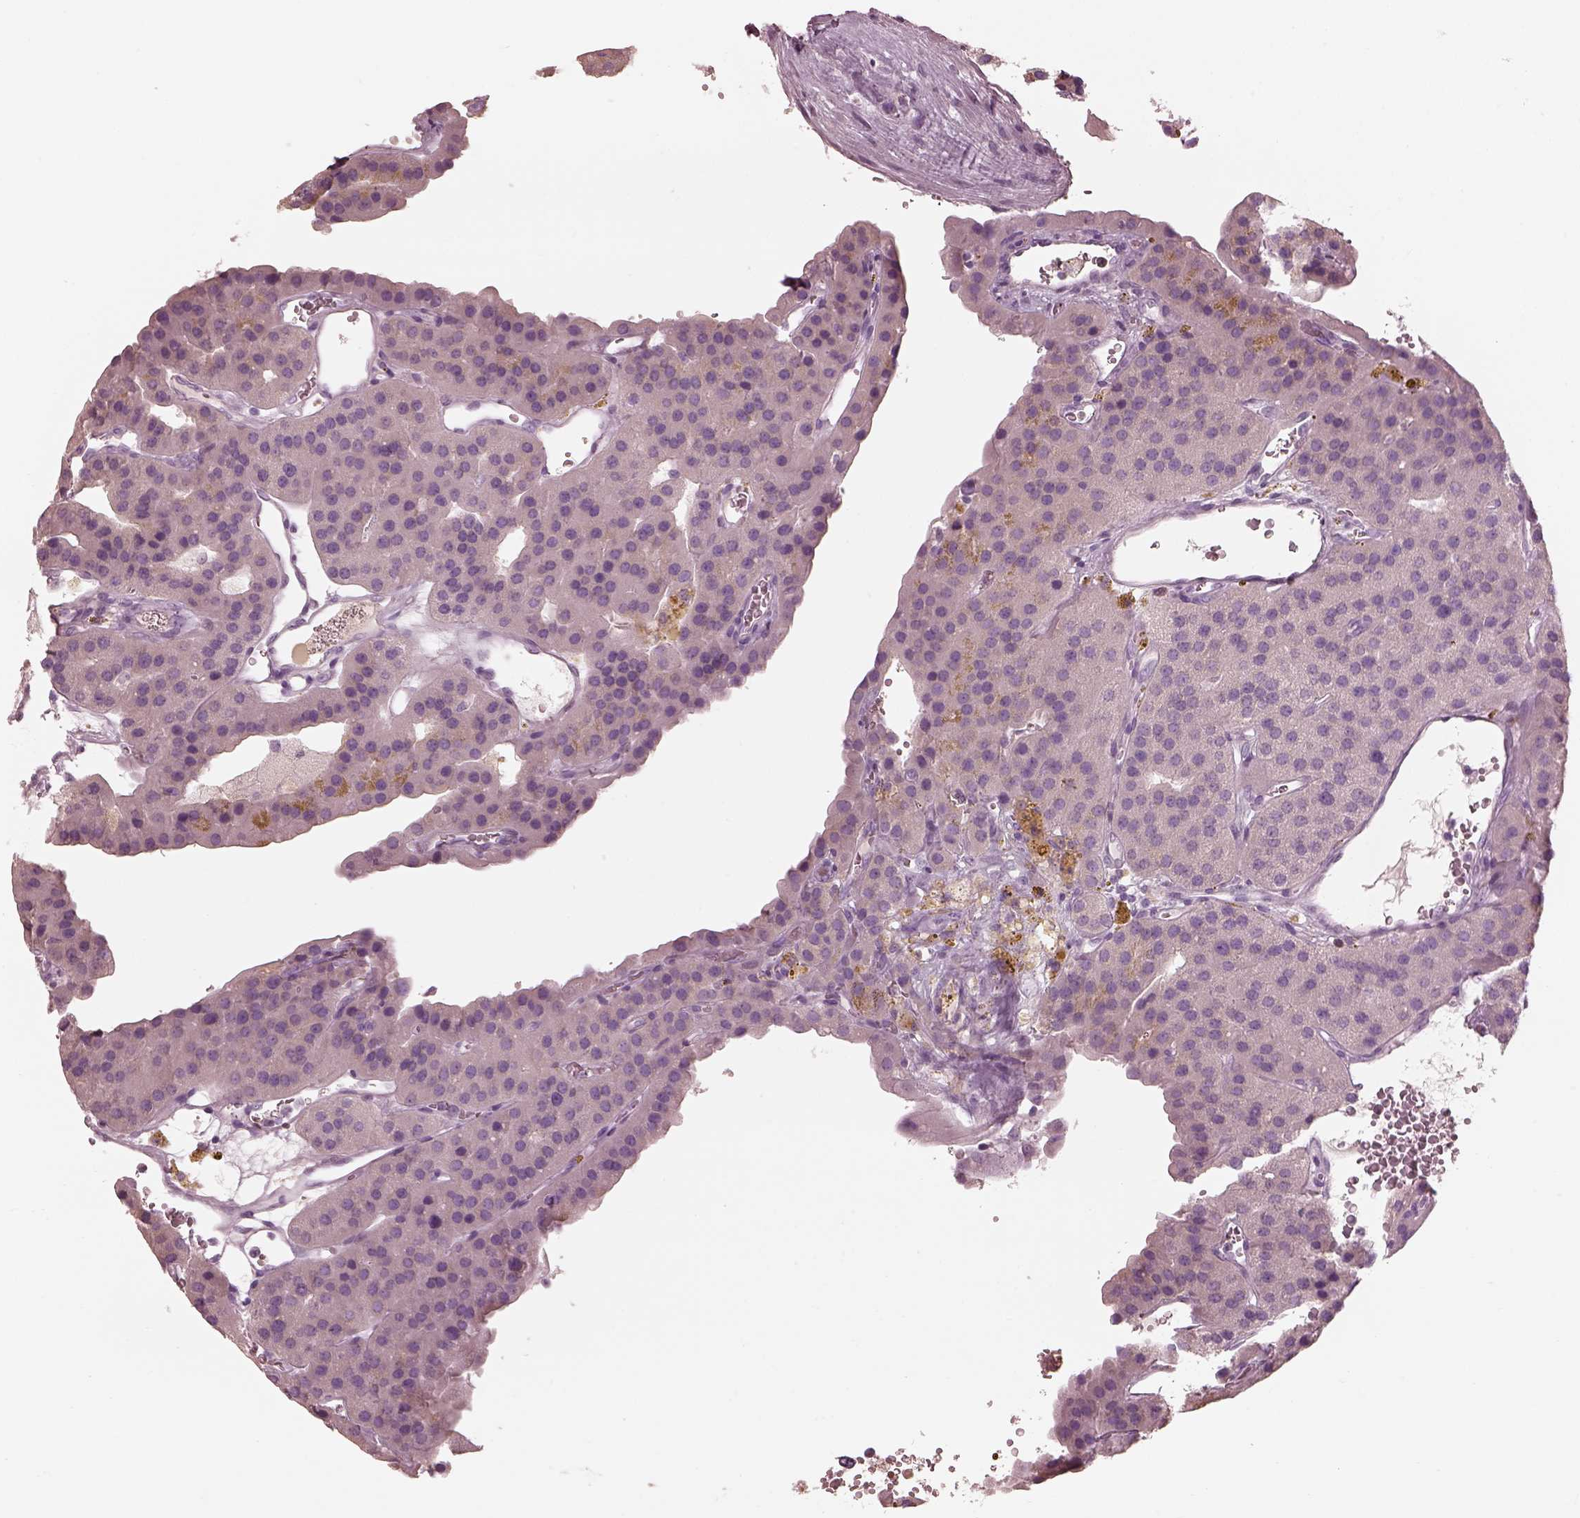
{"staining": {"intensity": "negative", "quantity": "none", "location": "none"}, "tissue": "parathyroid gland", "cell_type": "Glandular cells", "image_type": "normal", "snomed": [{"axis": "morphology", "description": "Normal tissue, NOS"}, {"axis": "morphology", "description": "Adenoma, NOS"}, {"axis": "topography", "description": "Parathyroid gland"}], "caption": "IHC micrograph of benign human parathyroid gland stained for a protein (brown), which reveals no expression in glandular cells. Nuclei are stained in blue.", "gene": "RSPH9", "patient": {"sex": "female", "age": 86}}